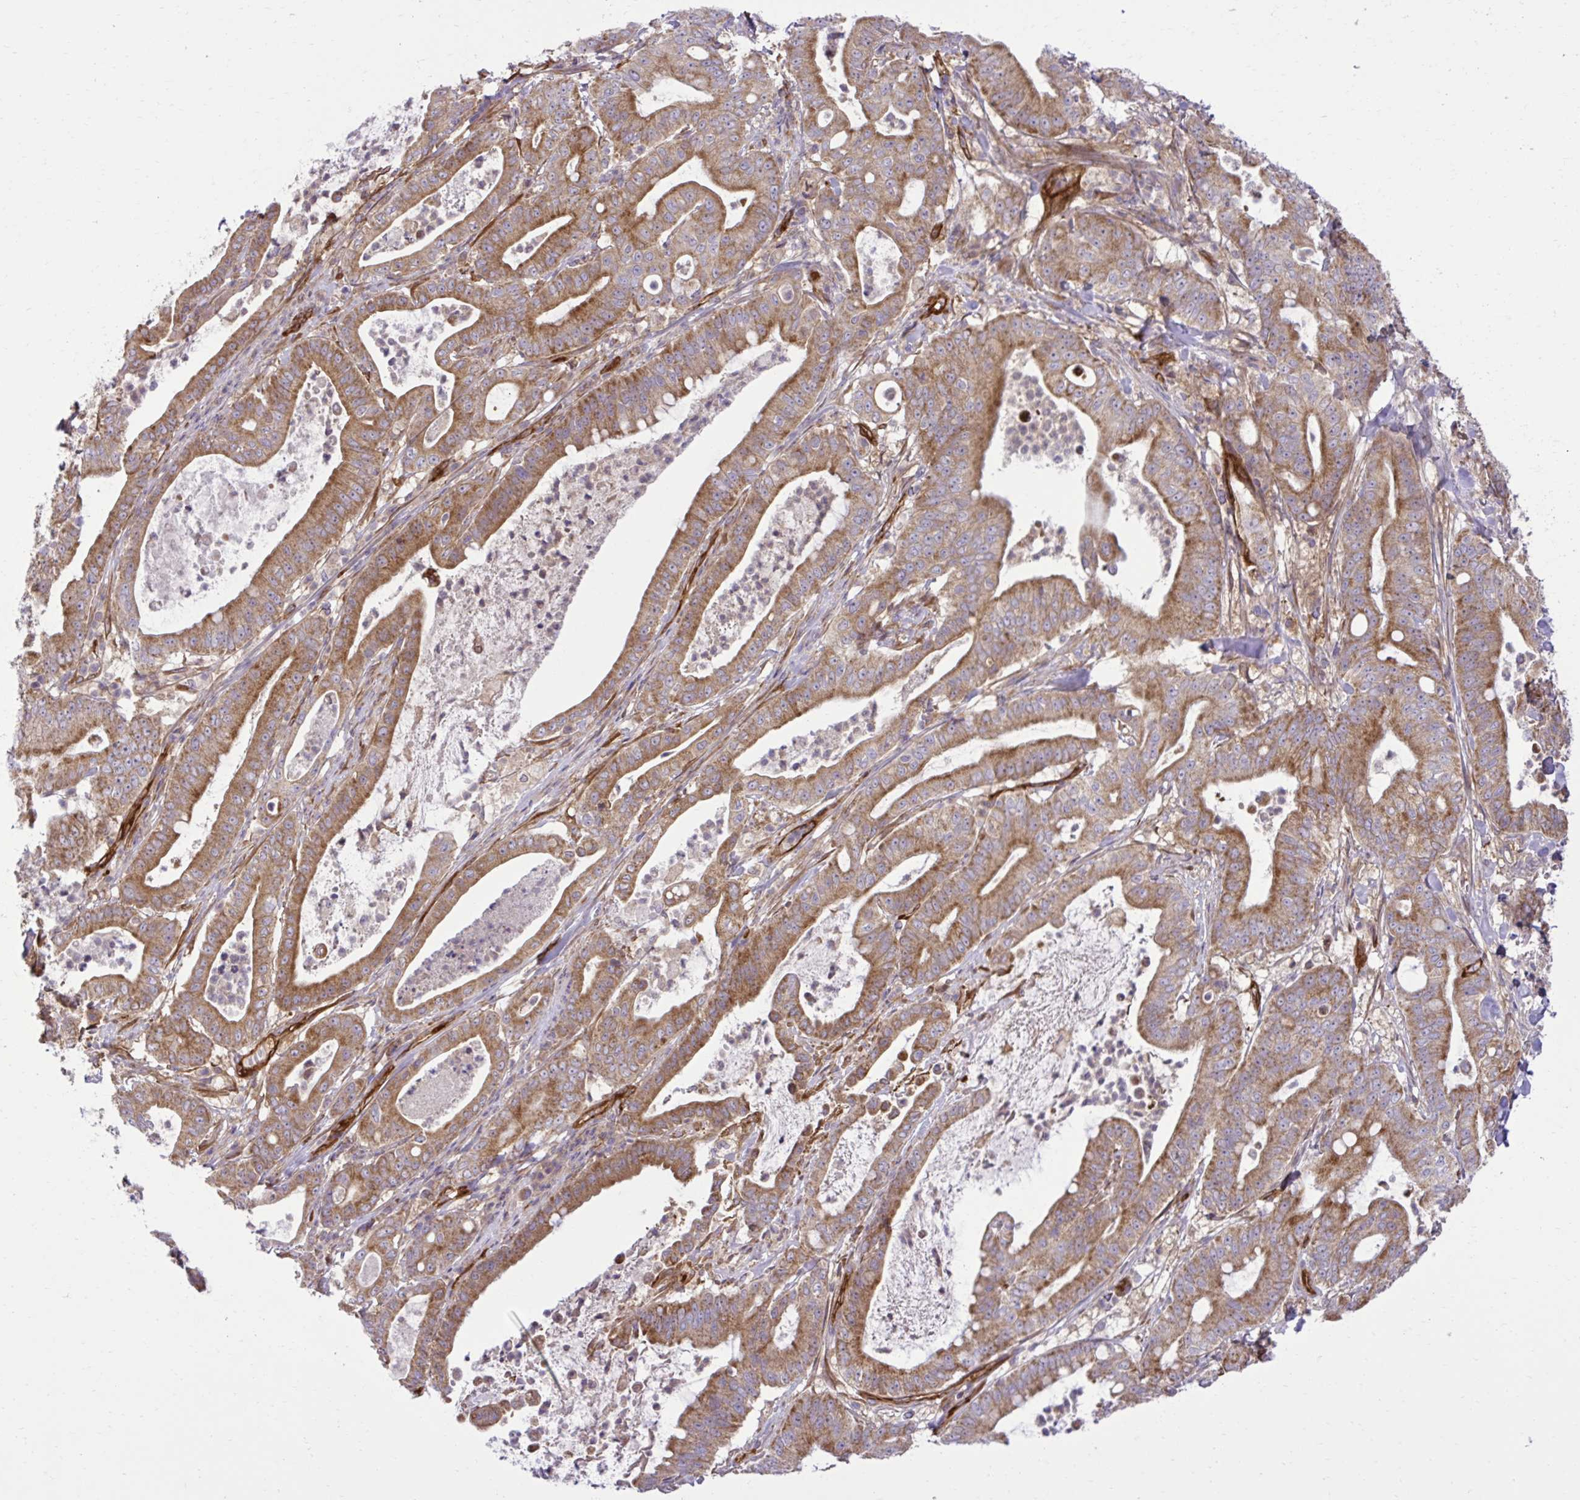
{"staining": {"intensity": "moderate", "quantity": ">75%", "location": "cytoplasmic/membranous"}, "tissue": "pancreatic cancer", "cell_type": "Tumor cells", "image_type": "cancer", "snomed": [{"axis": "morphology", "description": "Adenocarcinoma, NOS"}, {"axis": "topography", "description": "Pancreas"}], "caption": "Tumor cells show medium levels of moderate cytoplasmic/membranous staining in approximately >75% of cells in human pancreatic adenocarcinoma.", "gene": "LIMS1", "patient": {"sex": "male", "age": 71}}